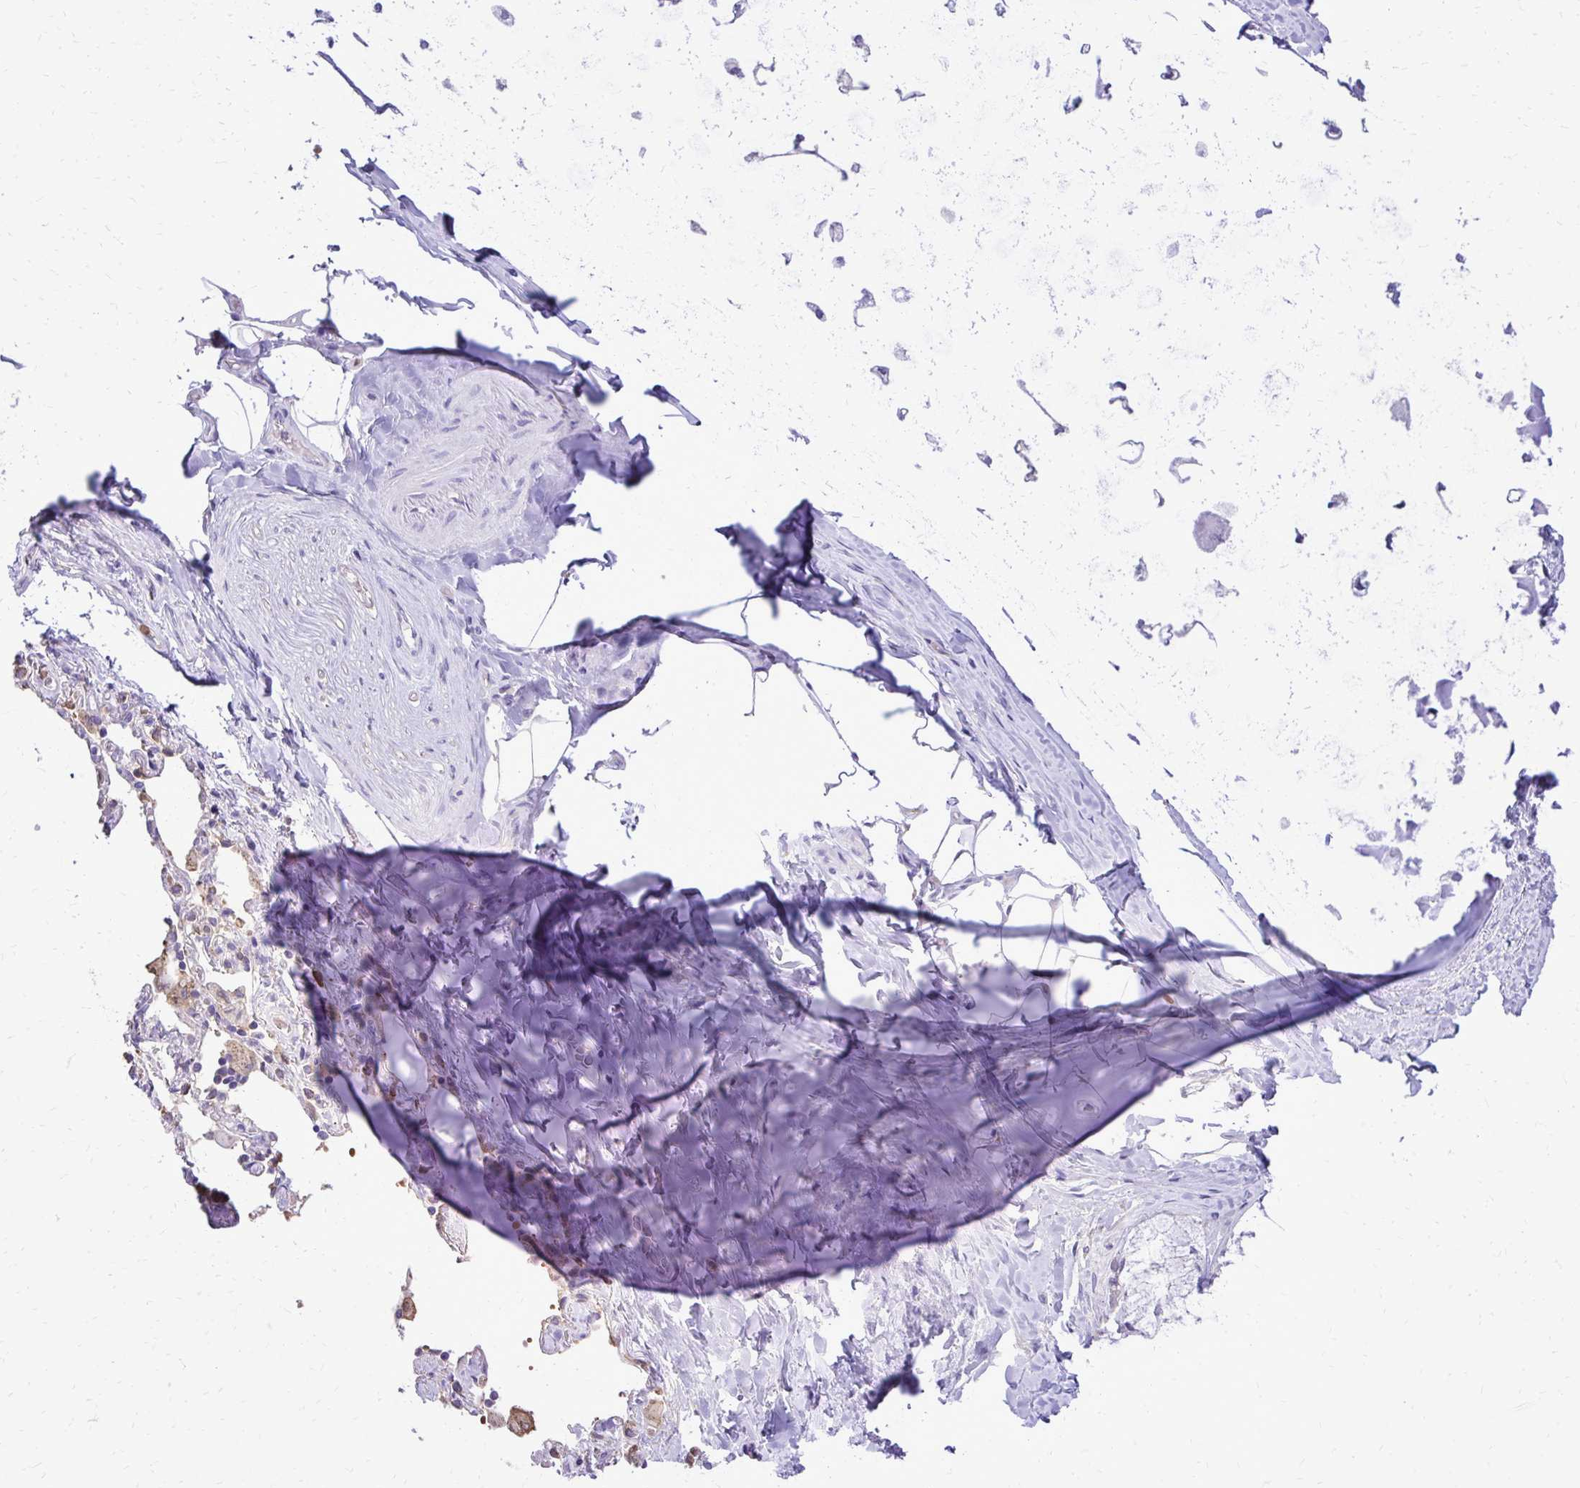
{"staining": {"intensity": "negative", "quantity": "none", "location": "none"}, "tissue": "adipose tissue", "cell_type": "Adipocytes", "image_type": "normal", "snomed": [{"axis": "morphology", "description": "Normal tissue, NOS"}, {"axis": "topography", "description": "Cartilage tissue"}, {"axis": "topography", "description": "Bronchus"}], "caption": "Histopathology image shows no significant protein positivity in adipocytes of unremarkable adipose tissue. The staining was performed using DAB (3,3'-diaminobenzidine) to visualize the protein expression in brown, while the nuclei were stained in blue with hematoxylin (Magnification: 20x).", "gene": "CAT", "patient": {"sex": "male", "age": 64}}